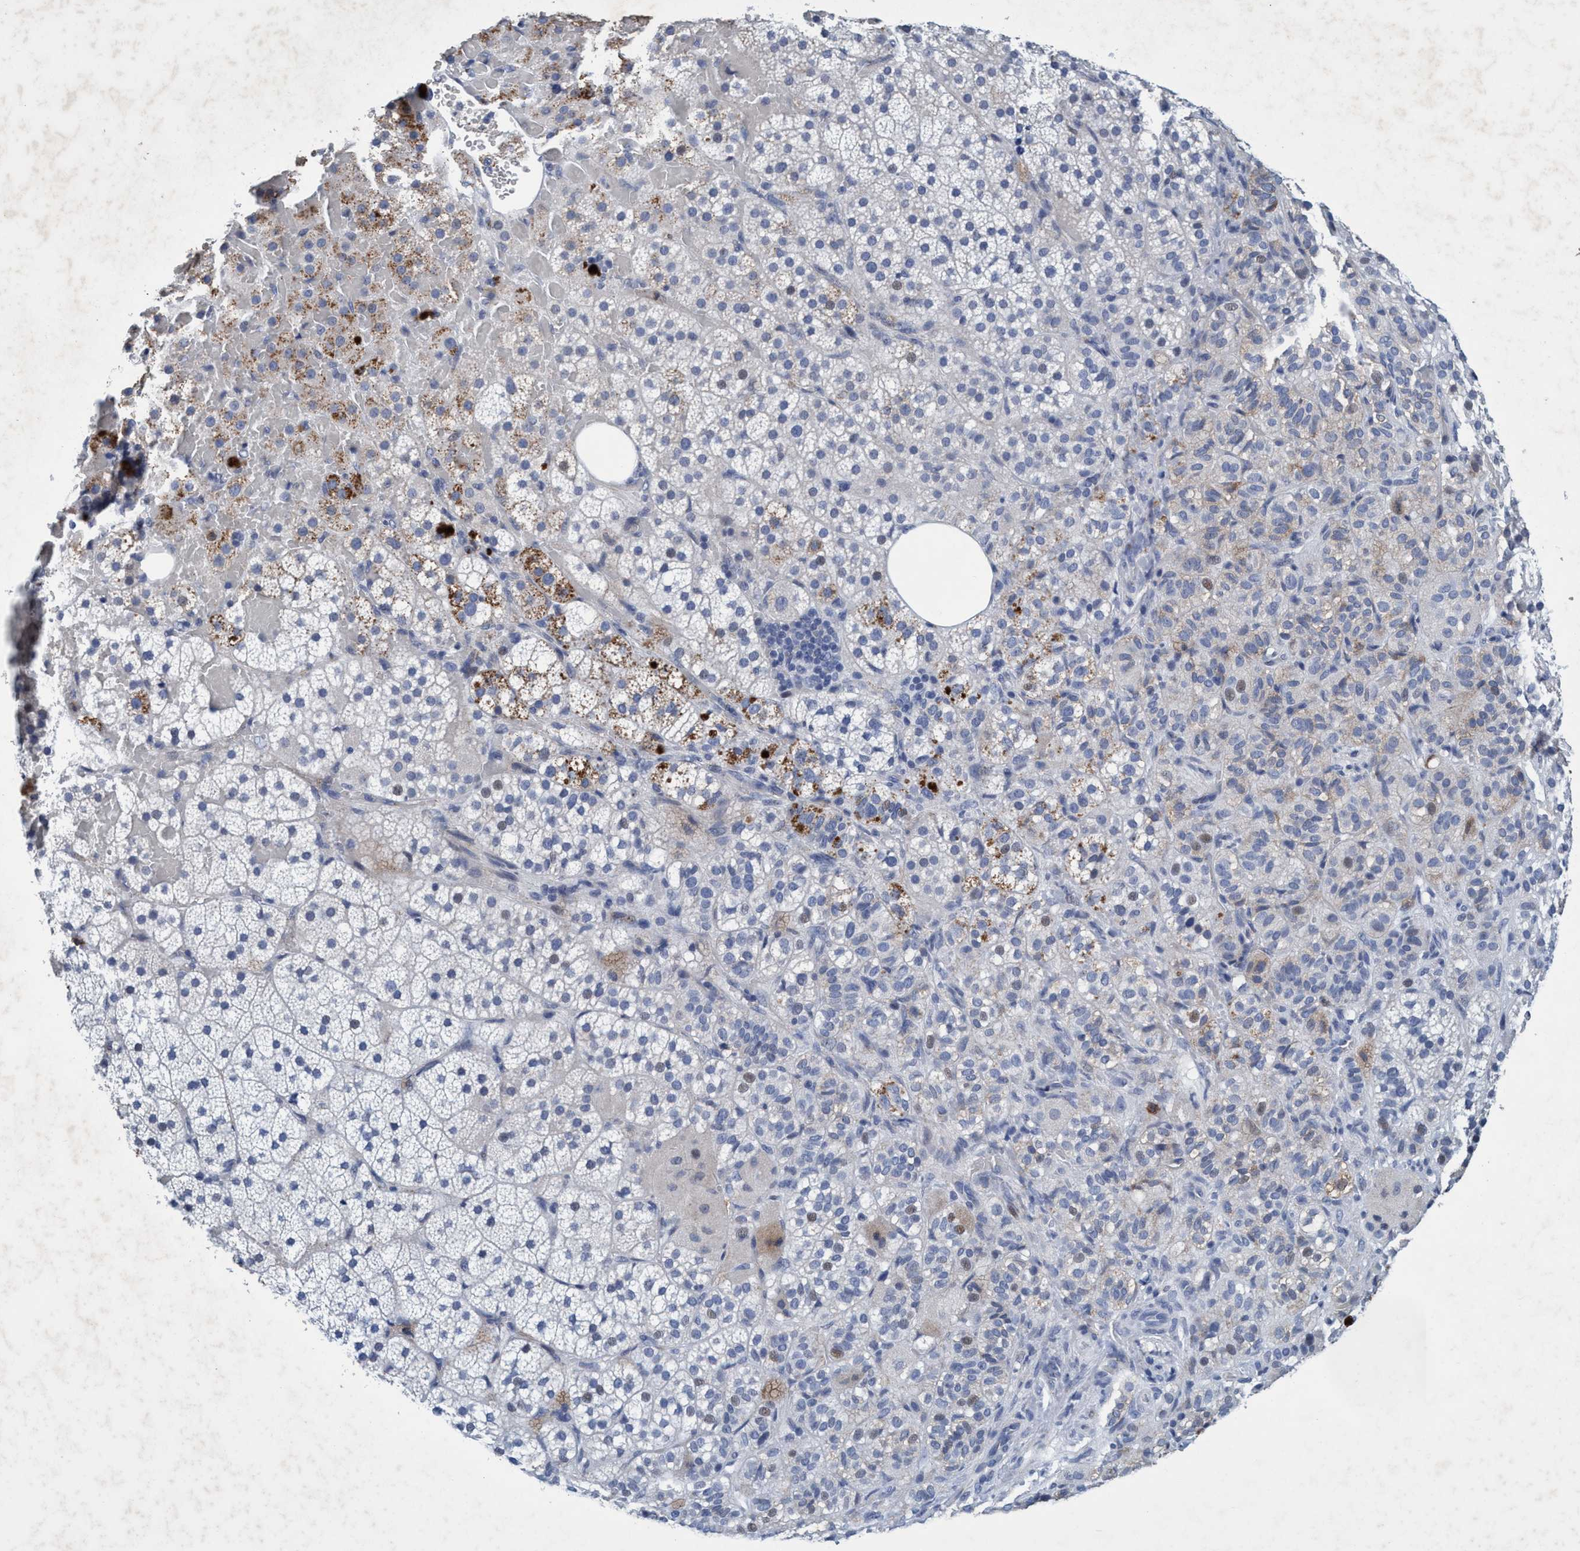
{"staining": {"intensity": "moderate", "quantity": "<25%", "location": "cytoplasmic/membranous,nuclear"}, "tissue": "adrenal gland", "cell_type": "Glandular cells", "image_type": "normal", "snomed": [{"axis": "morphology", "description": "Normal tissue, NOS"}, {"axis": "topography", "description": "Adrenal gland"}], "caption": "Brown immunohistochemical staining in unremarkable adrenal gland displays moderate cytoplasmic/membranous,nuclear positivity in approximately <25% of glandular cells.", "gene": "GRB14", "patient": {"sex": "female", "age": 59}}